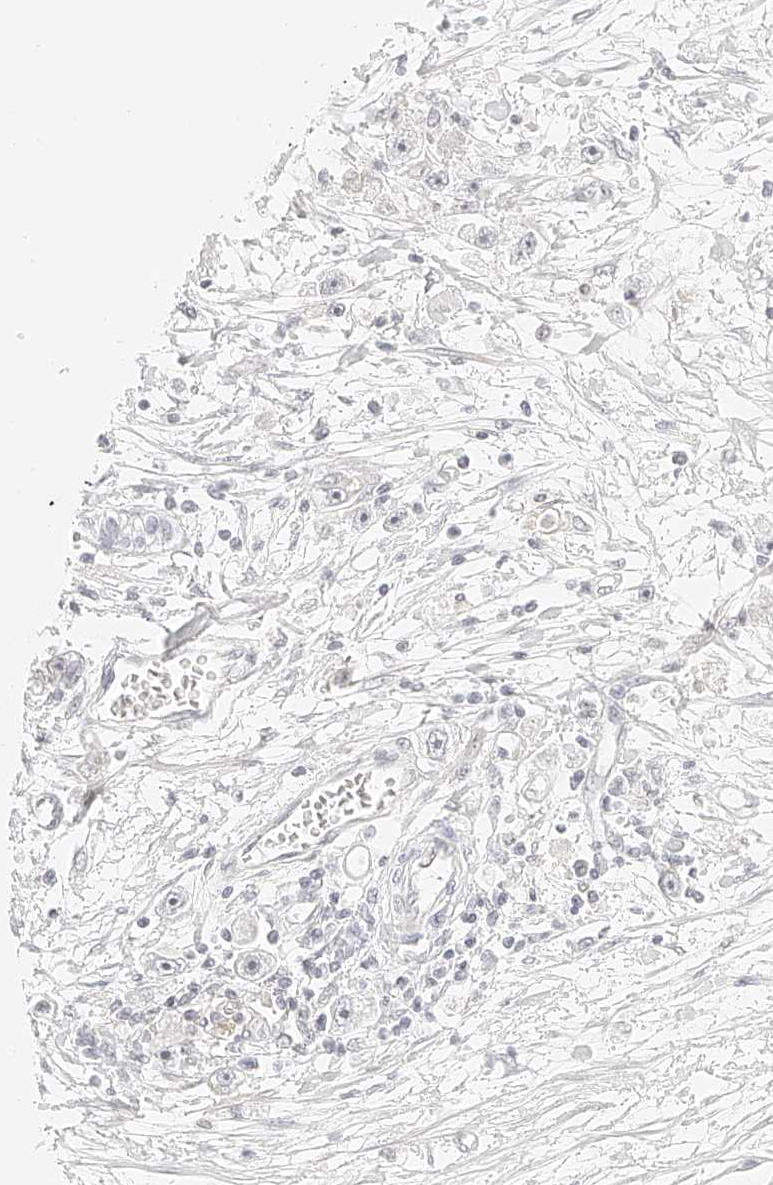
{"staining": {"intensity": "negative", "quantity": "none", "location": "none"}, "tissue": "stomach cancer", "cell_type": "Tumor cells", "image_type": "cancer", "snomed": [{"axis": "morphology", "description": "Adenocarcinoma, NOS"}, {"axis": "topography", "description": "Stomach"}], "caption": "Immunohistochemical staining of human adenocarcinoma (stomach) displays no significant staining in tumor cells. Brightfield microscopy of immunohistochemistry stained with DAB (brown) and hematoxylin (blue), captured at high magnification.", "gene": "ZFP69", "patient": {"sex": "female", "age": 59}}